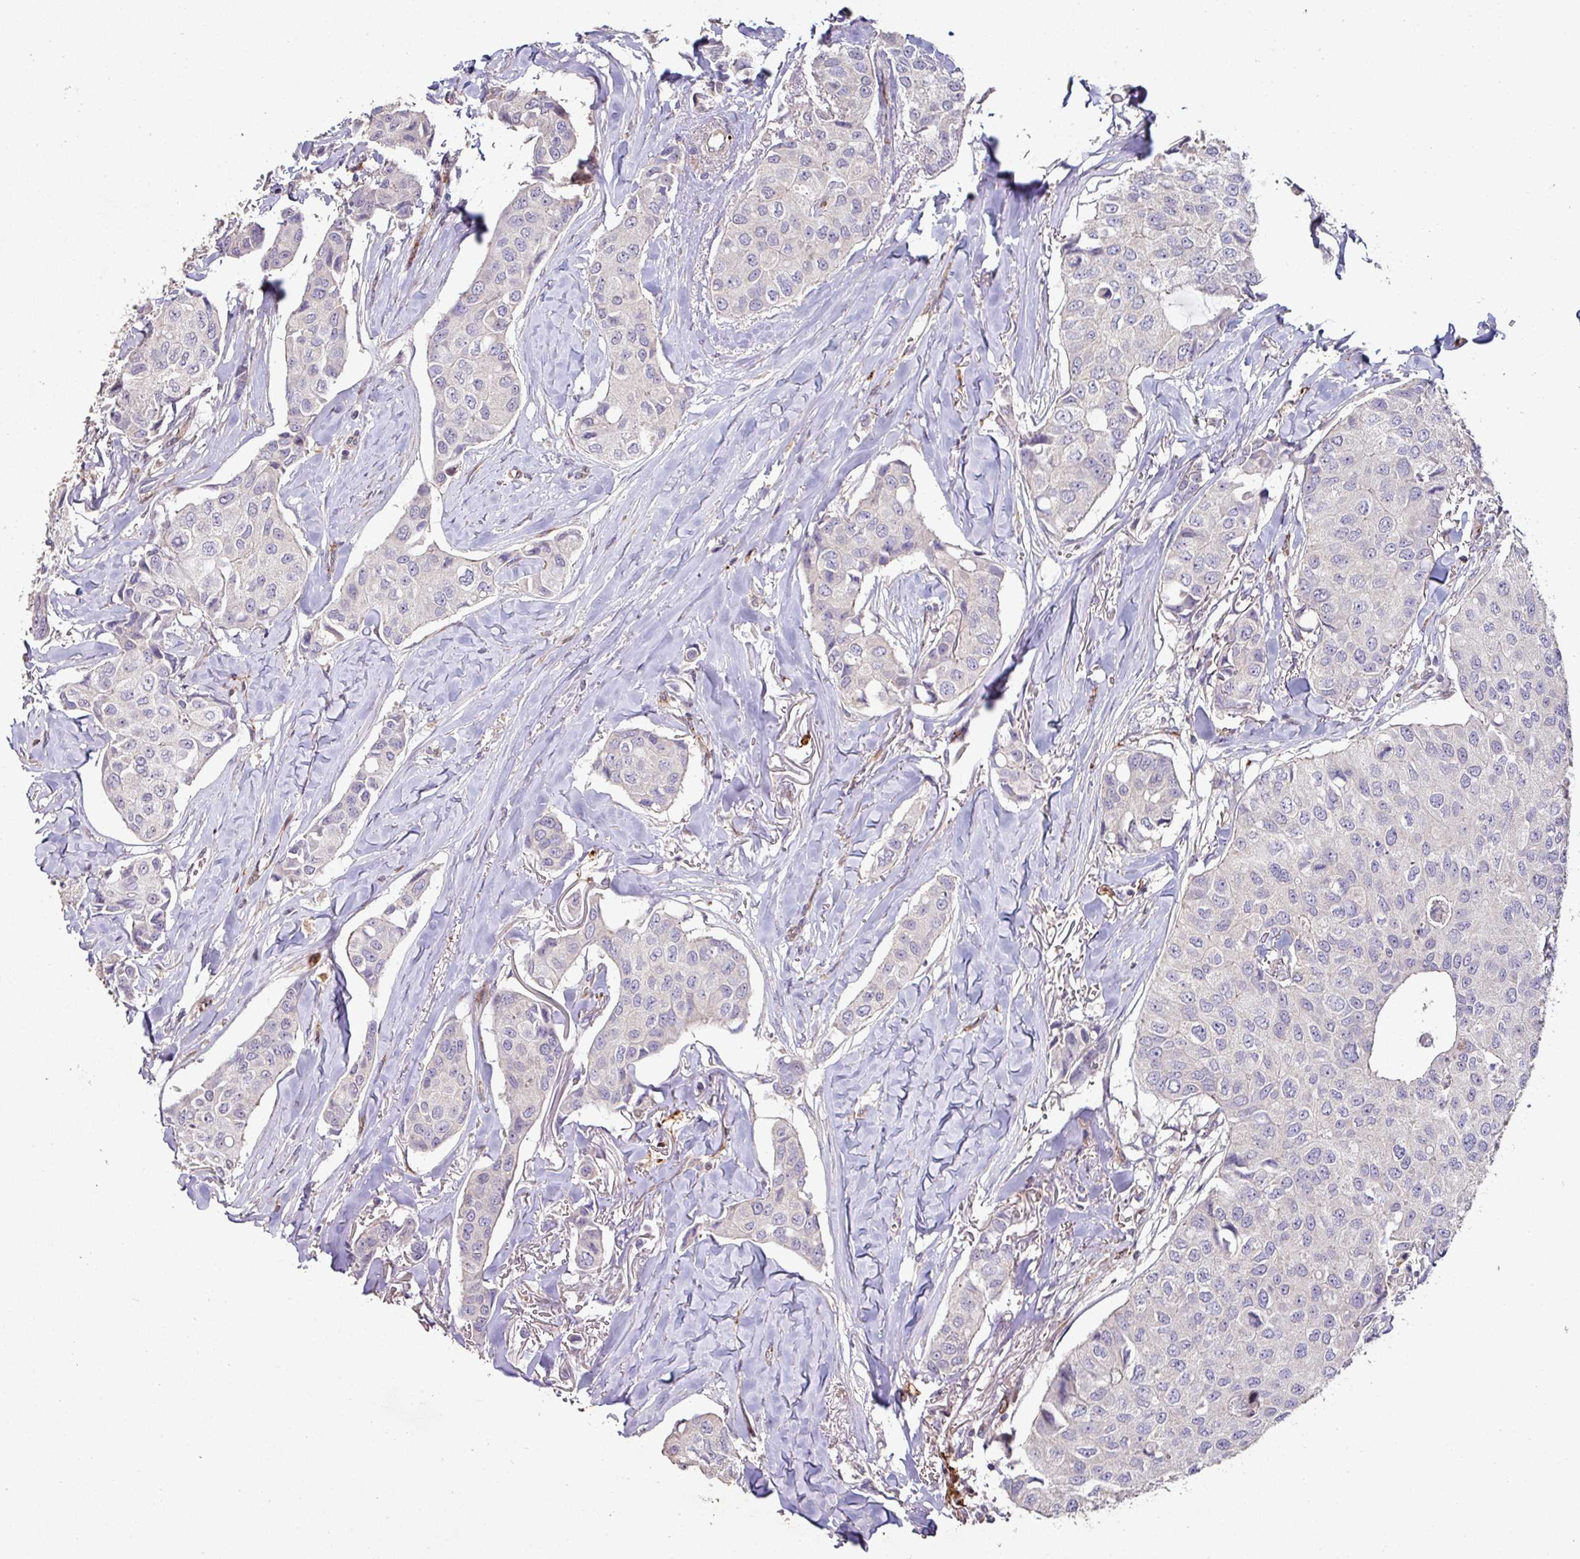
{"staining": {"intensity": "negative", "quantity": "none", "location": "none"}, "tissue": "breast cancer", "cell_type": "Tumor cells", "image_type": "cancer", "snomed": [{"axis": "morphology", "description": "Duct carcinoma"}, {"axis": "topography", "description": "Breast"}], "caption": "Breast cancer stained for a protein using immunohistochemistry (IHC) demonstrates no positivity tumor cells.", "gene": "RPL23A", "patient": {"sex": "female", "age": 80}}